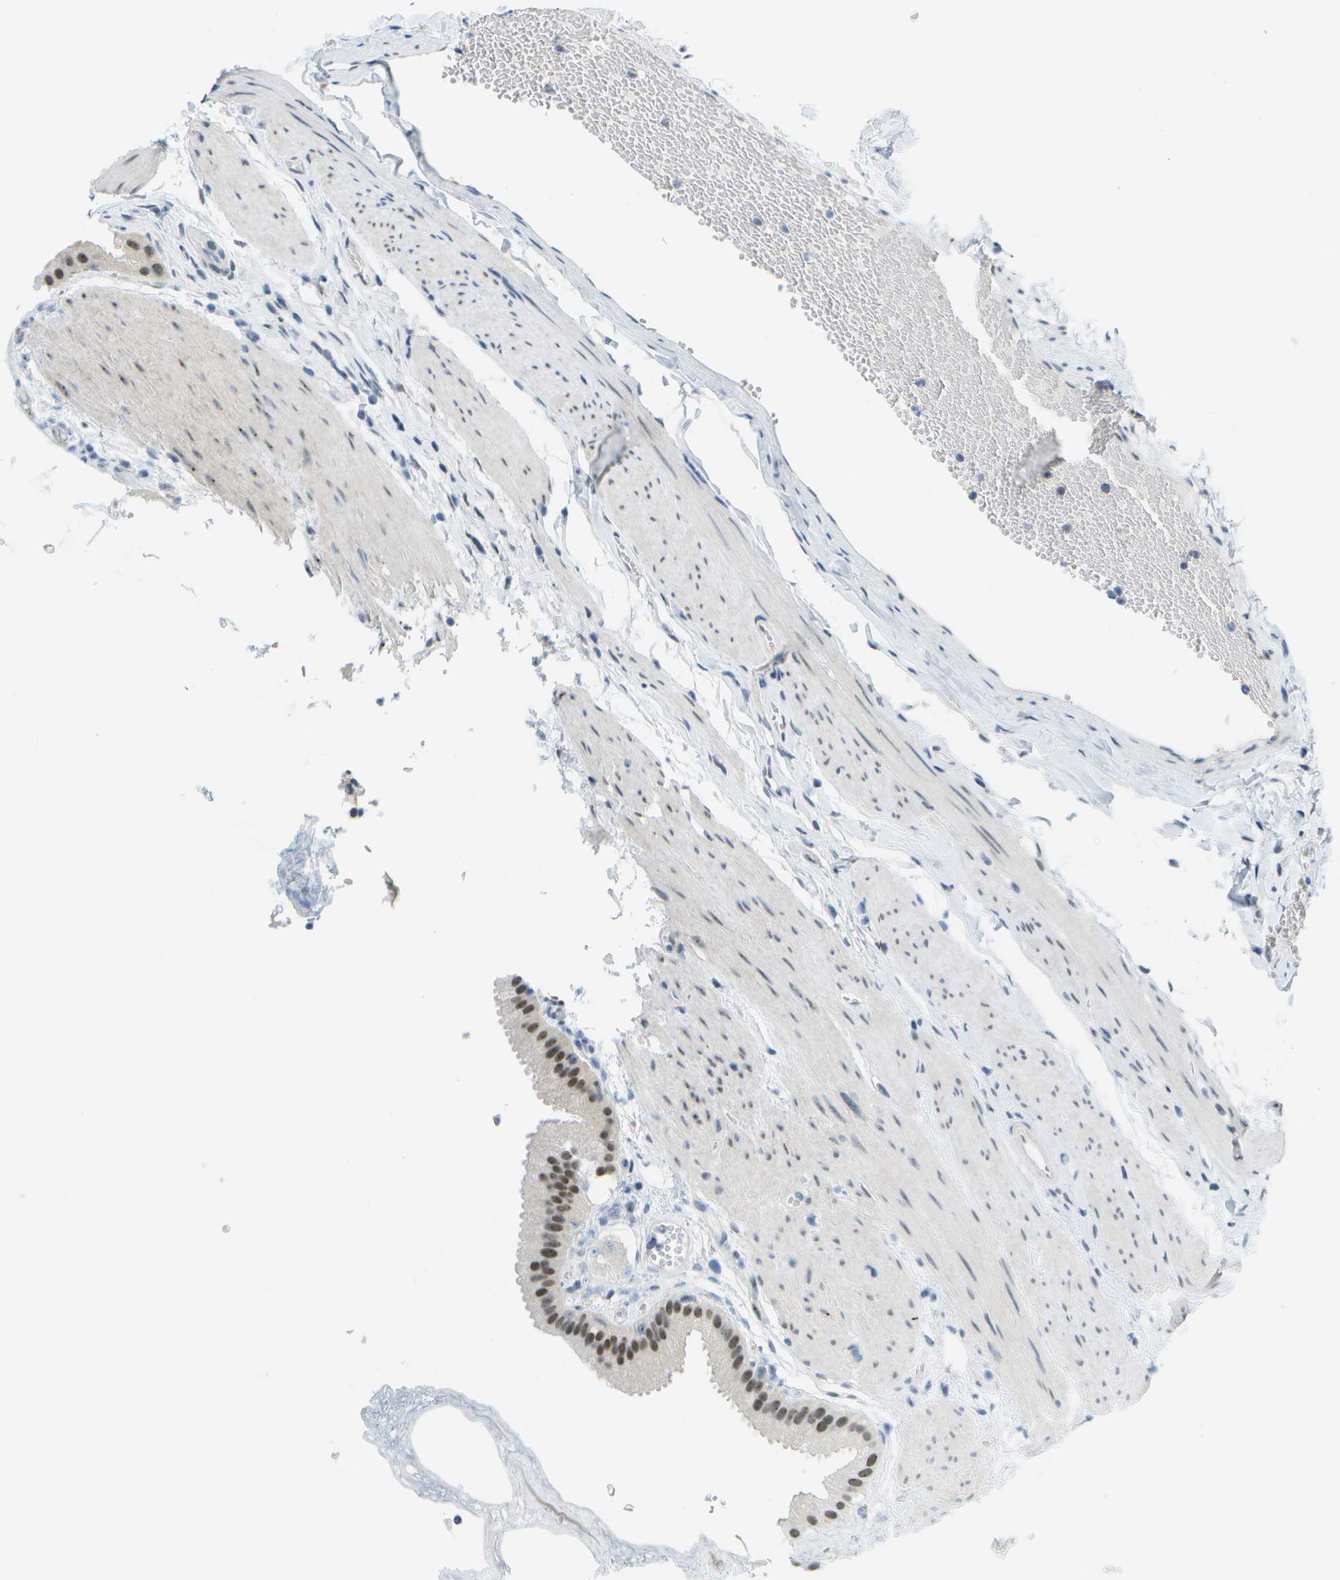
{"staining": {"intensity": "moderate", "quantity": ">75%", "location": "nuclear"}, "tissue": "gallbladder", "cell_type": "Glandular cells", "image_type": "normal", "snomed": [{"axis": "morphology", "description": "Normal tissue, NOS"}, {"axis": "topography", "description": "Gallbladder"}], "caption": "Protein staining reveals moderate nuclear staining in approximately >75% of glandular cells in benign gallbladder. (Stains: DAB (3,3'-diaminobenzidine) in brown, nuclei in blue, Microscopy: brightfield microscopy at high magnification).", "gene": "PITHD1", "patient": {"sex": "female", "age": 64}}